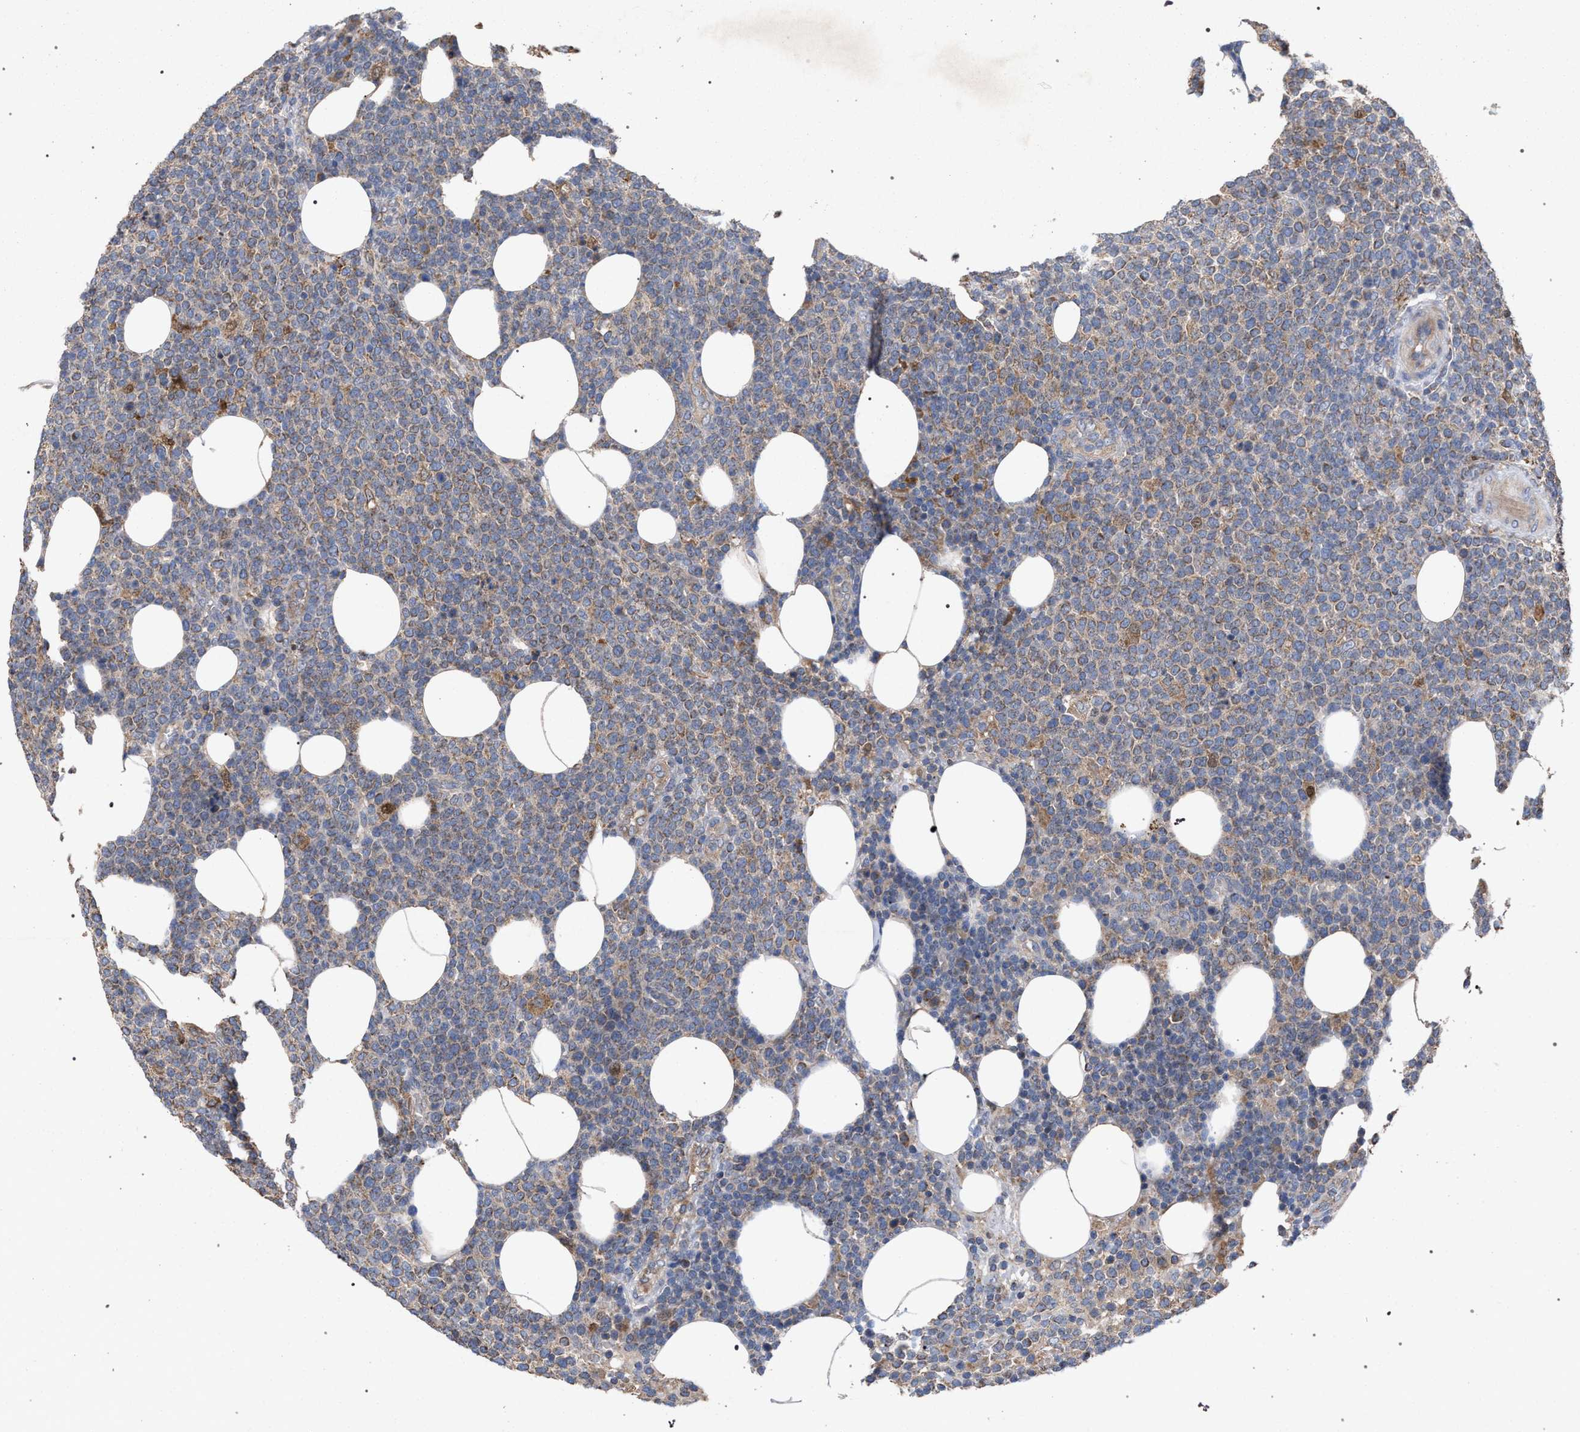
{"staining": {"intensity": "weak", "quantity": "25%-75%", "location": "cytoplasmic/membranous"}, "tissue": "lymphoma", "cell_type": "Tumor cells", "image_type": "cancer", "snomed": [{"axis": "morphology", "description": "Malignant lymphoma, non-Hodgkin's type, High grade"}, {"axis": "topography", "description": "Lymph node"}], "caption": "Immunohistochemical staining of human lymphoma reveals low levels of weak cytoplasmic/membranous staining in approximately 25%-75% of tumor cells. (Stains: DAB in brown, nuclei in blue, Microscopy: brightfield microscopy at high magnification).", "gene": "BCL2L12", "patient": {"sex": "male", "age": 61}}